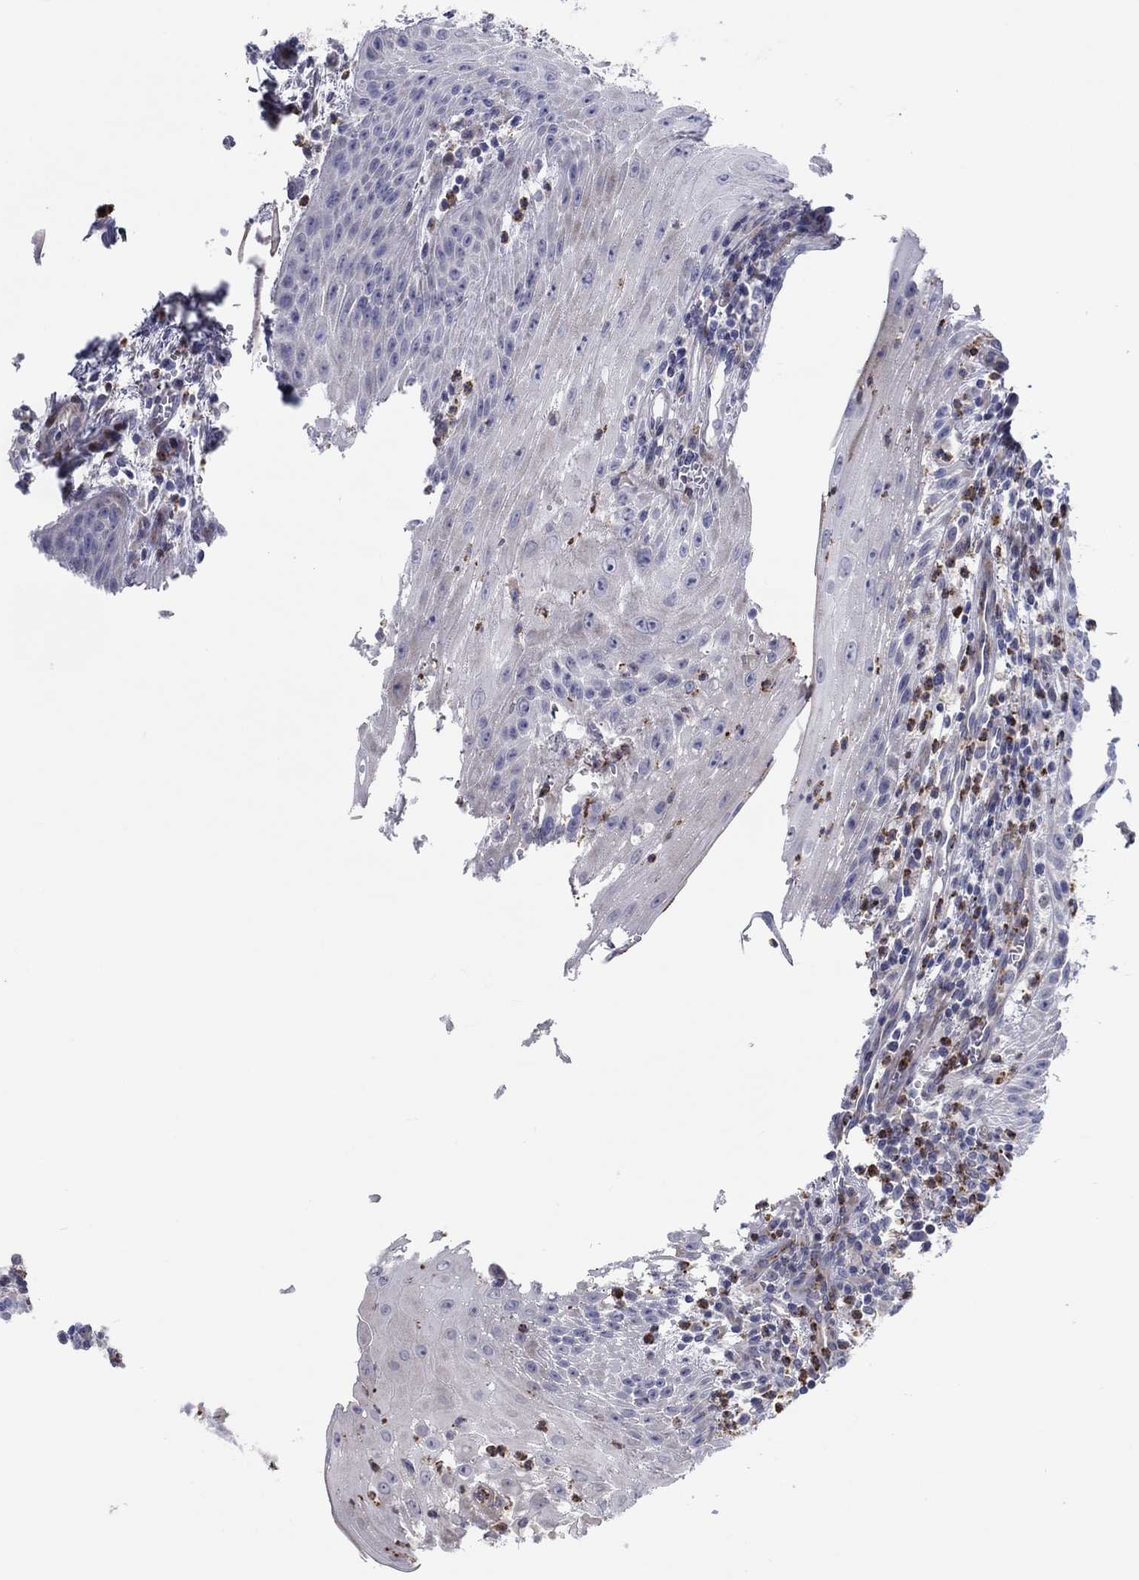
{"staining": {"intensity": "negative", "quantity": "none", "location": "none"}, "tissue": "head and neck cancer", "cell_type": "Tumor cells", "image_type": "cancer", "snomed": [{"axis": "morphology", "description": "Squamous cell carcinoma, NOS"}, {"axis": "topography", "description": "Oral tissue"}, {"axis": "topography", "description": "Head-Neck"}], "caption": "Squamous cell carcinoma (head and neck) stained for a protein using immunohistochemistry shows no positivity tumor cells.", "gene": "ARHGAP36", "patient": {"sex": "male", "age": 58}}